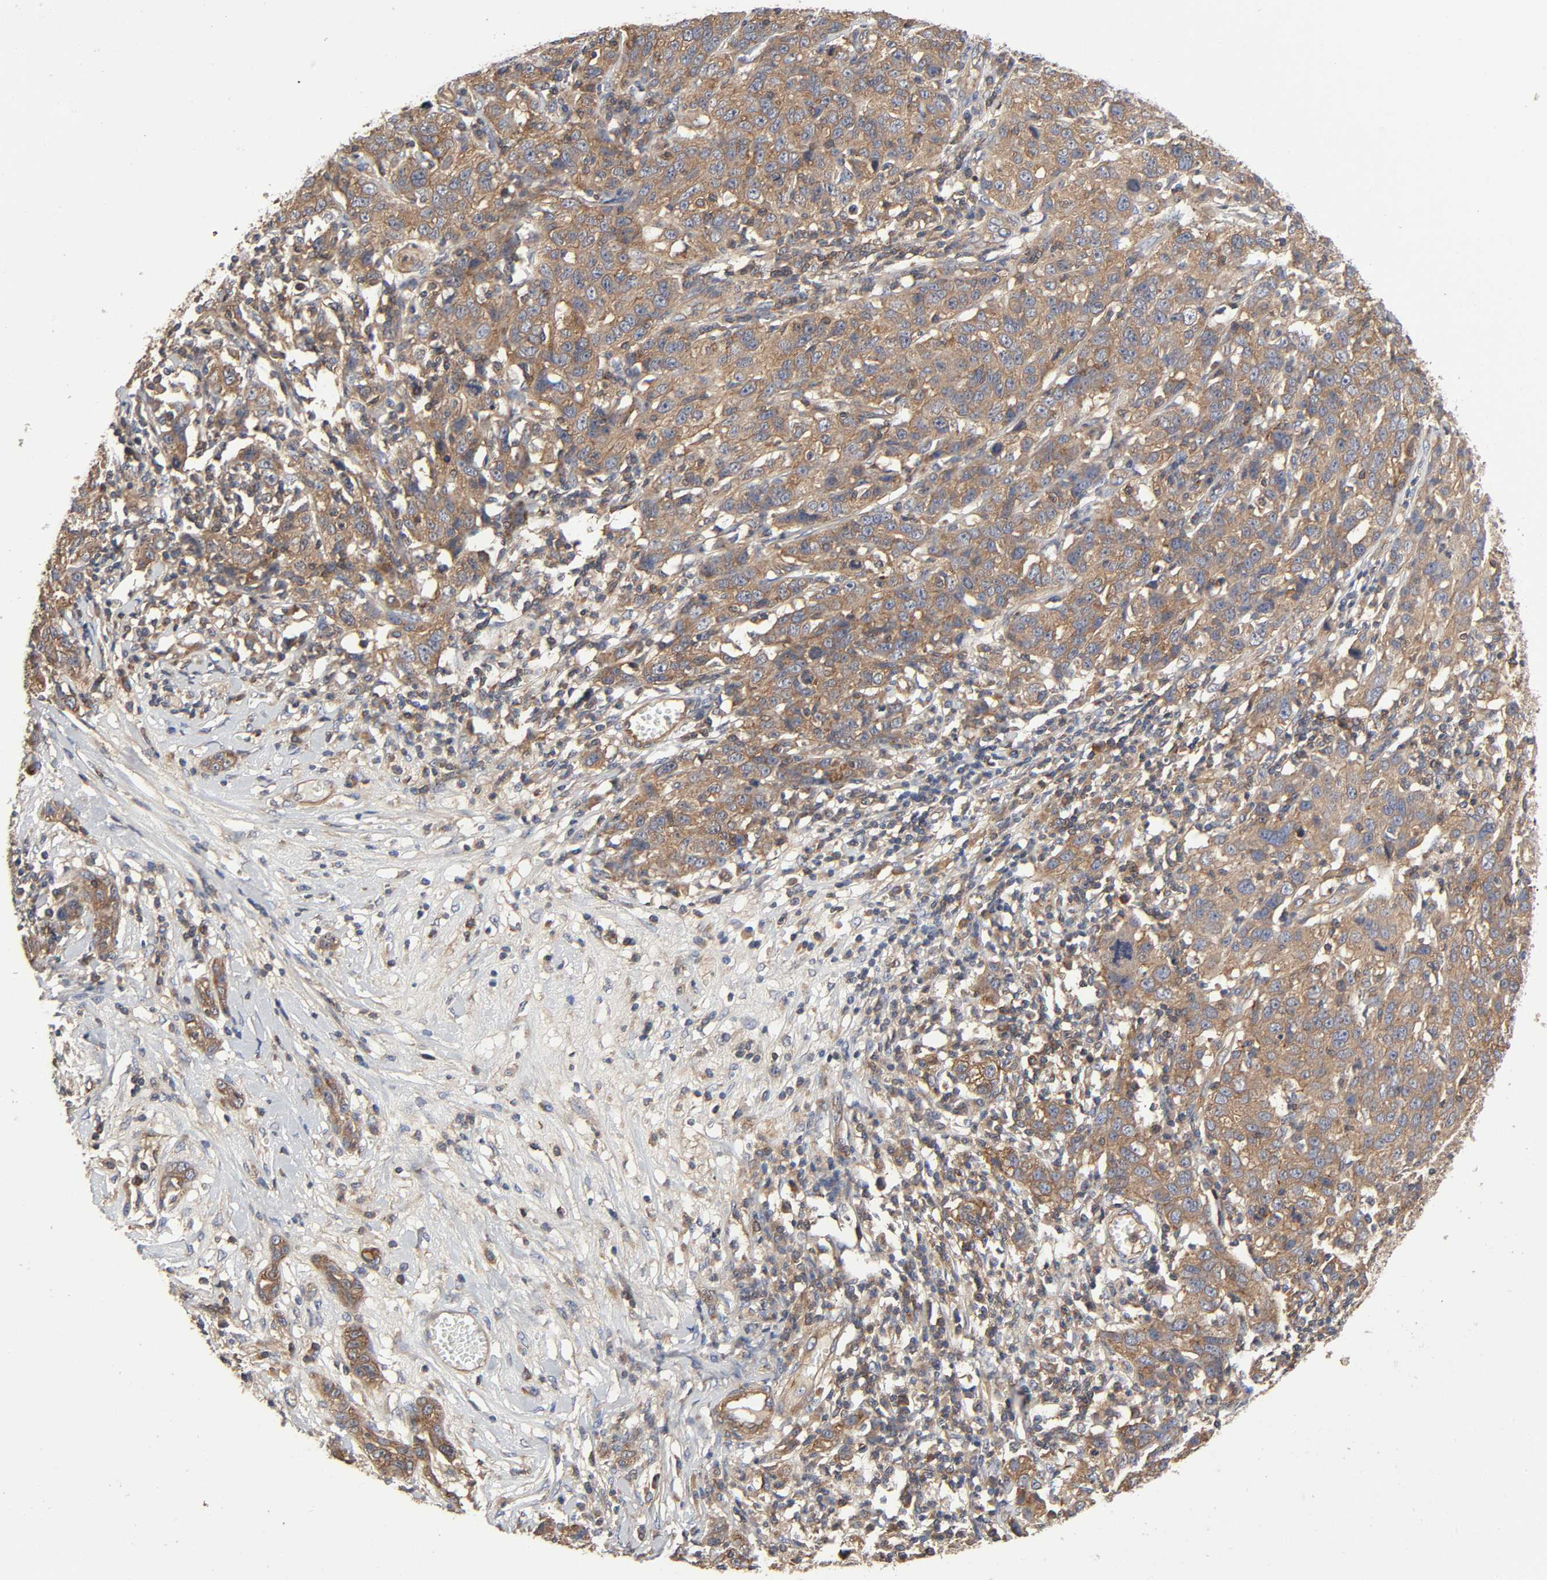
{"staining": {"intensity": "weak", "quantity": "25%-75%", "location": "cytoplasmic/membranous"}, "tissue": "ovarian cancer", "cell_type": "Tumor cells", "image_type": "cancer", "snomed": [{"axis": "morphology", "description": "Cystadenocarcinoma, serous, NOS"}, {"axis": "topography", "description": "Ovary"}], "caption": "This micrograph shows IHC staining of ovarian serous cystadenocarcinoma, with low weak cytoplasmic/membranous staining in about 25%-75% of tumor cells.", "gene": "LAMTOR2", "patient": {"sex": "female", "age": 71}}